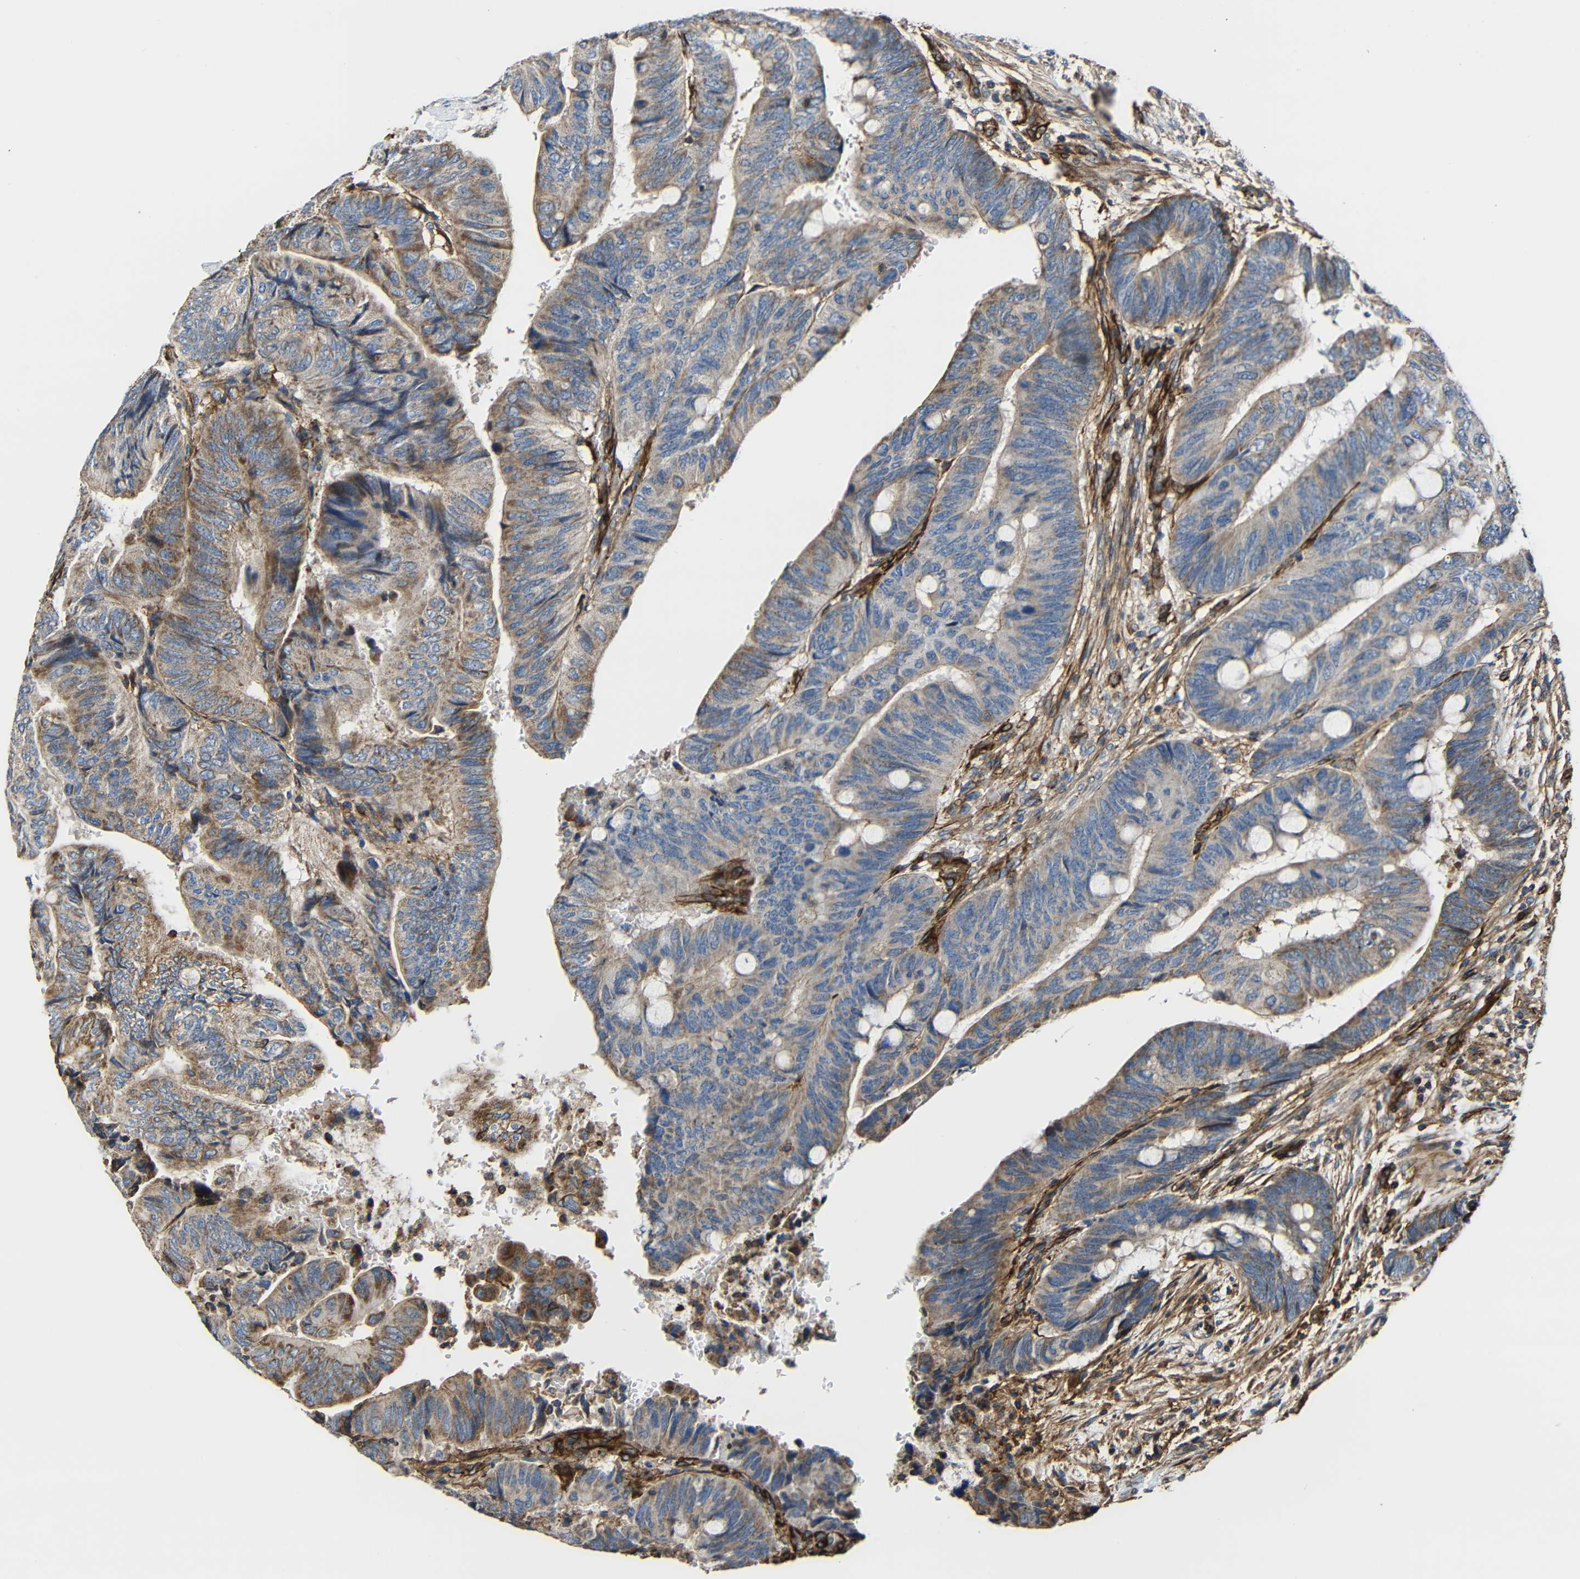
{"staining": {"intensity": "moderate", "quantity": ">75%", "location": "cytoplasmic/membranous"}, "tissue": "colorectal cancer", "cell_type": "Tumor cells", "image_type": "cancer", "snomed": [{"axis": "morphology", "description": "Normal tissue, NOS"}, {"axis": "morphology", "description": "Adenocarcinoma, NOS"}, {"axis": "topography", "description": "Rectum"}, {"axis": "topography", "description": "Peripheral nerve tissue"}], "caption": "Adenocarcinoma (colorectal) stained with a brown dye exhibits moderate cytoplasmic/membranous positive positivity in approximately >75% of tumor cells.", "gene": "IGSF10", "patient": {"sex": "male", "age": 92}}